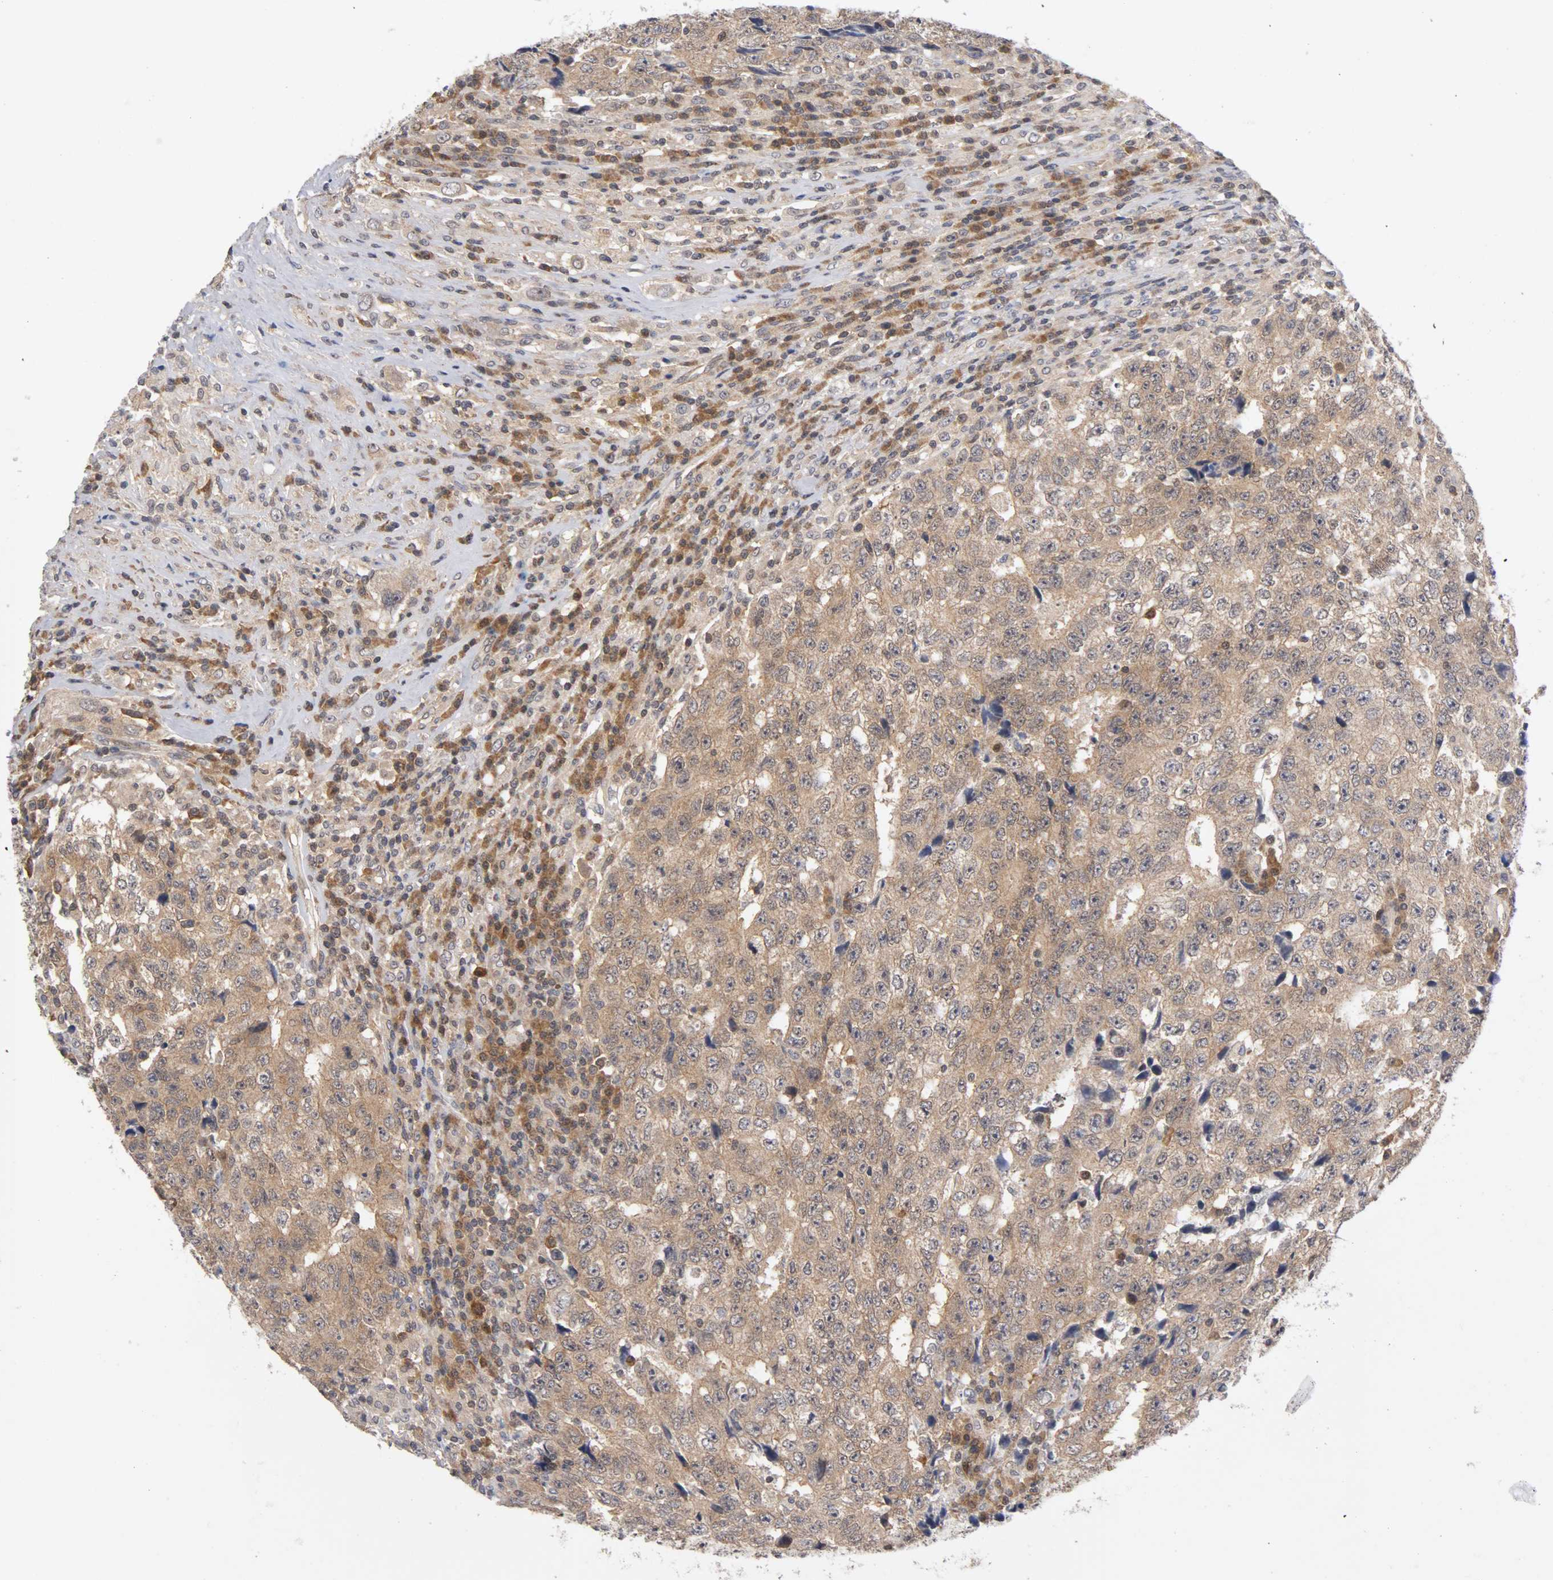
{"staining": {"intensity": "moderate", "quantity": ">75%", "location": "cytoplasmic/membranous,nuclear"}, "tissue": "testis cancer", "cell_type": "Tumor cells", "image_type": "cancer", "snomed": [{"axis": "morphology", "description": "Necrosis, NOS"}, {"axis": "morphology", "description": "Carcinoma, Embryonal, NOS"}, {"axis": "topography", "description": "Testis"}], "caption": "Immunohistochemistry (IHC) micrograph of neoplastic tissue: human testis embryonal carcinoma stained using immunohistochemistry exhibits medium levels of moderate protein expression localized specifically in the cytoplasmic/membranous and nuclear of tumor cells, appearing as a cytoplasmic/membranous and nuclear brown color.", "gene": "UBE2M", "patient": {"sex": "male", "age": 19}}